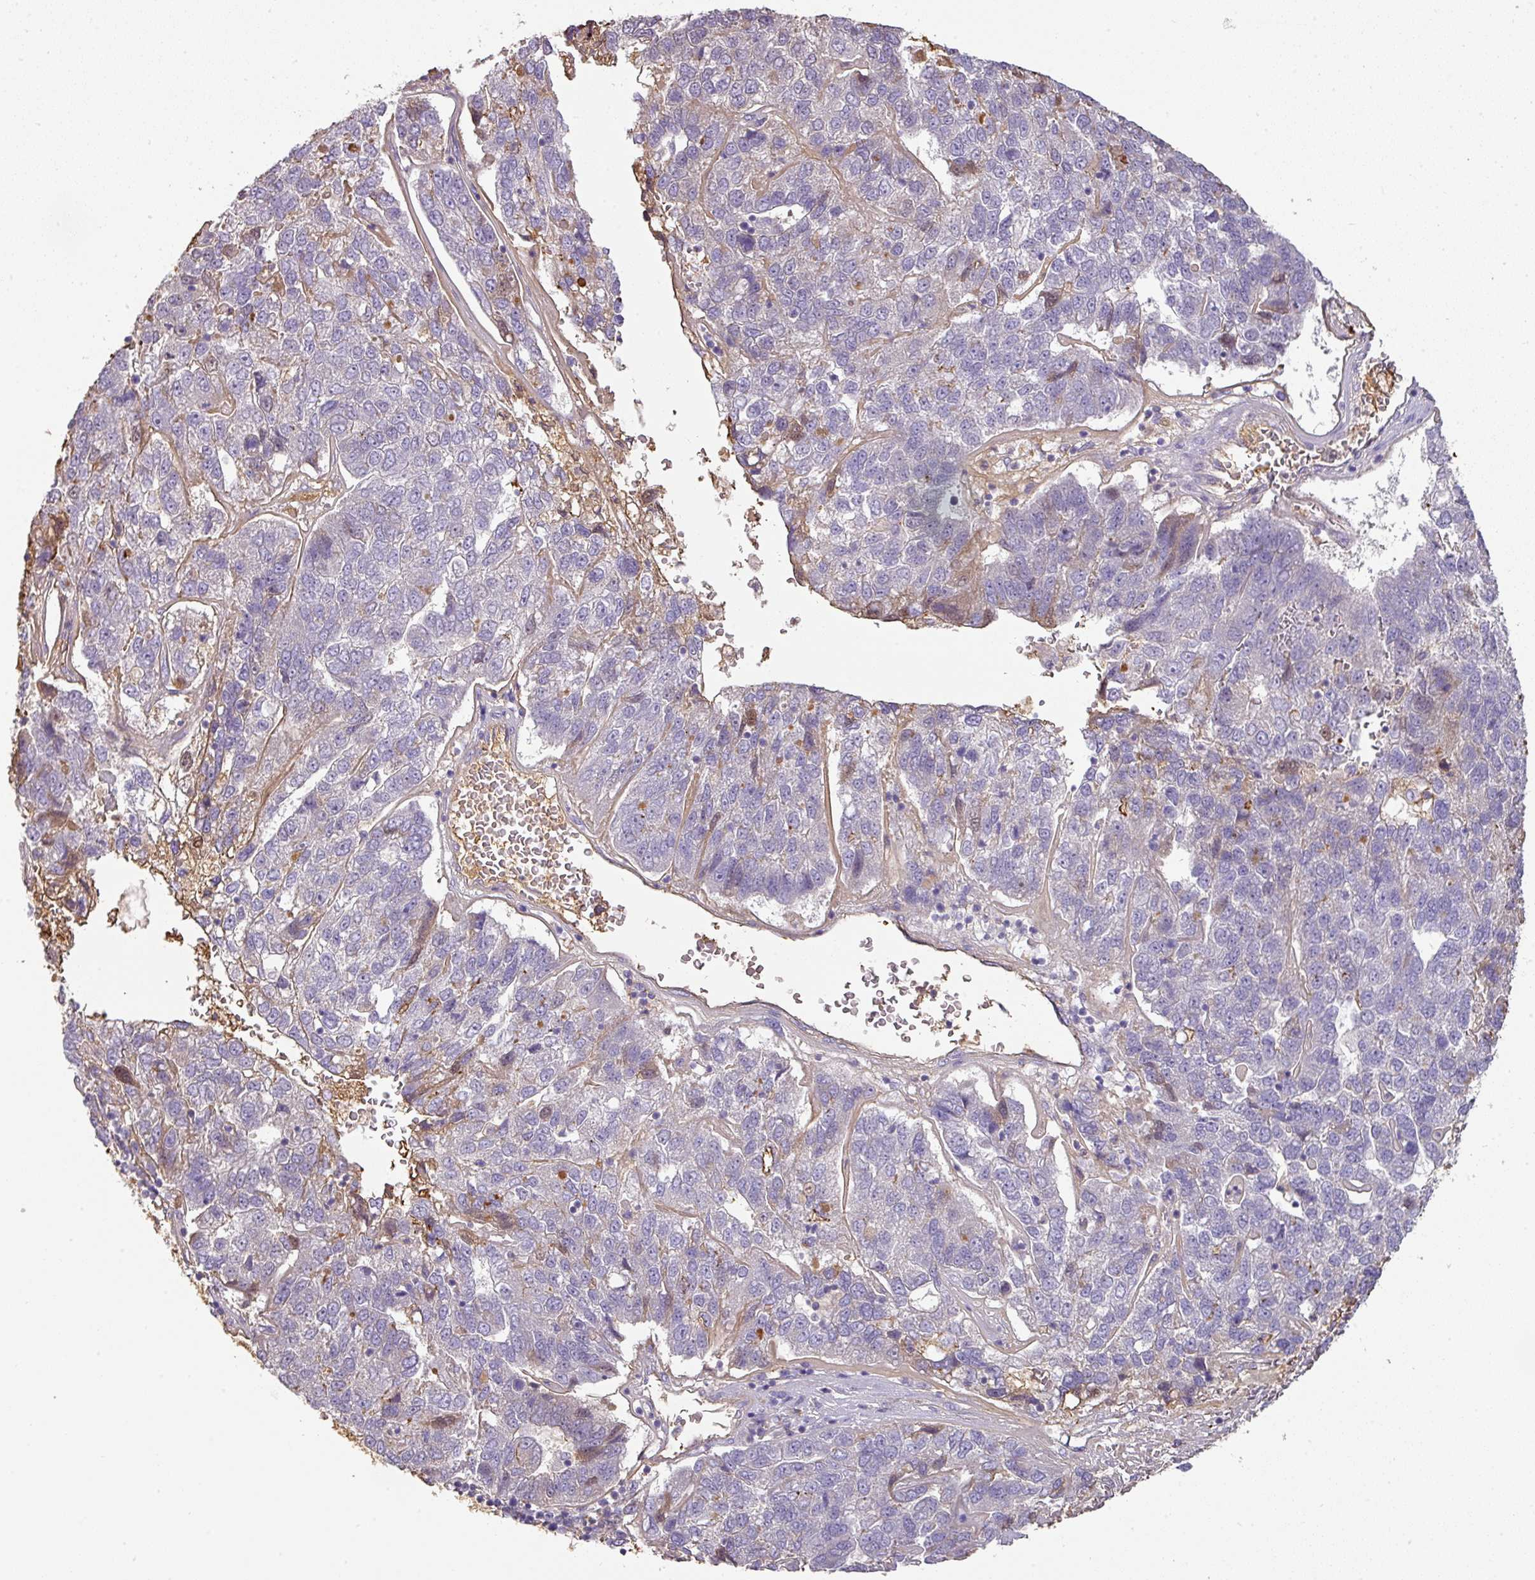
{"staining": {"intensity": "negative", "quantity": "none", "location": "none"}, "tissue": "pancreatic cancer", "cell_type": "Tumor cells", "image_type": "cancer", "snomed": [{"axis": "morphology", "description": "Adenocarcinoma, NOS"}, {"axis": "topography", "description": "Pancreas"}], "caption": "Immunohistochemistry (IHC) of human adenocarcinoma (pancreatic) reveals no staining in tumor cells. (Brightfield microscopy of DAB (3,3'-diaminobenzidine) immunohistochemistry at high magnification).", "gene": "CCZ1", "patient": {"sex": "female", "age": 61}}